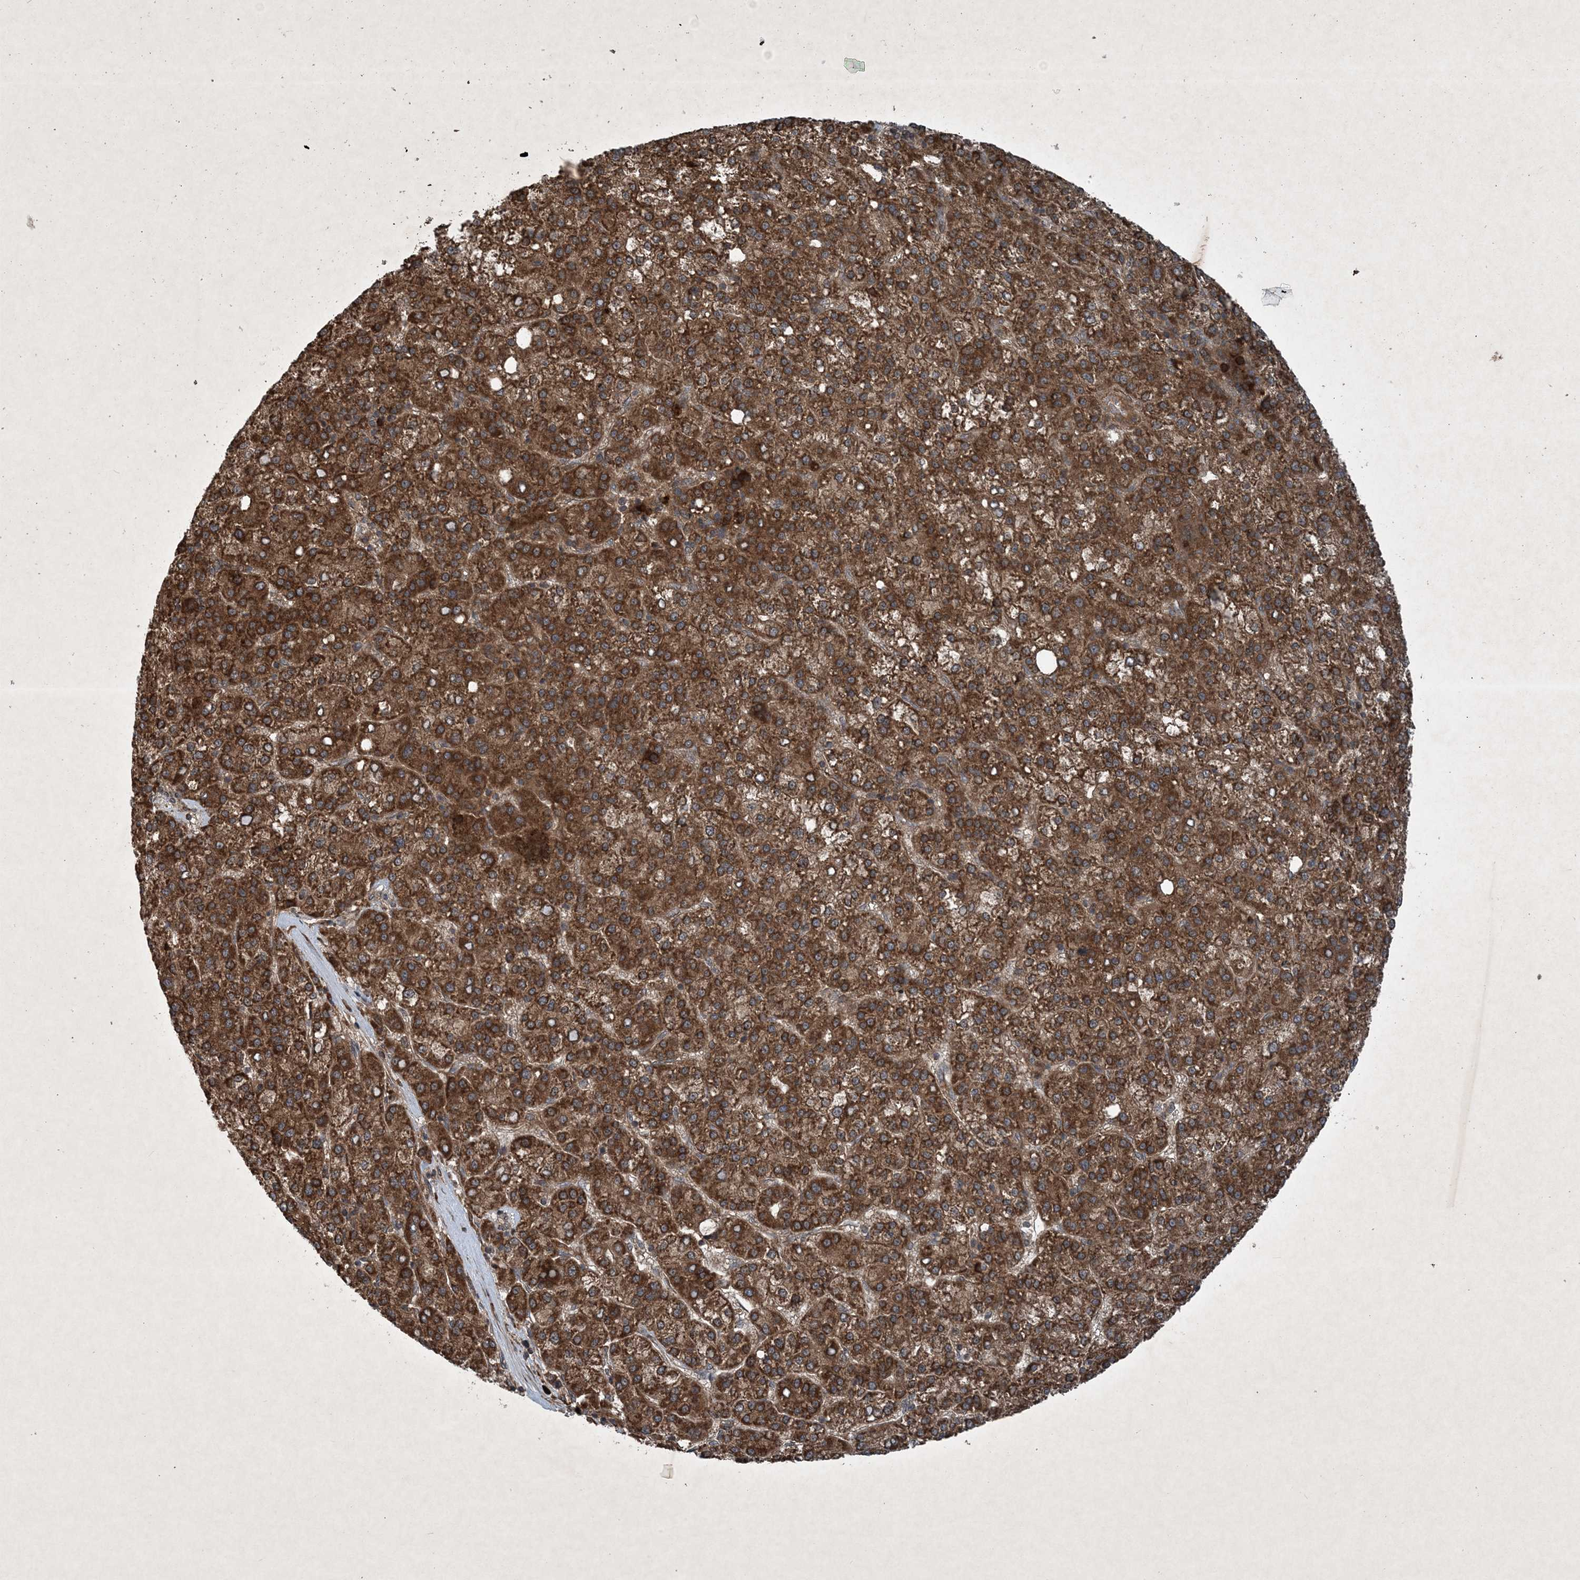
{"staining": {"intensity": "strong", "quantity": ">75%", "location": "cytoplasmic/membranous"}, "tissue": "liver cancer", "cell_type": "Tumor cells", "image_type": "cancer", "snomed": [{"axis": "morphology", "description": "Carcinoma, Hepatocellular, NOS"}, {"axis": "topography", "description": "Liver"}], "caption": "Tumor cells reveal high levels of strong cytoplasmic/membranous positivity in approximately >75% of cells in human hepatocellular carcinoma (liver).", "gene": "GNG5", "patient": {"sex": "female", "age": 58}}